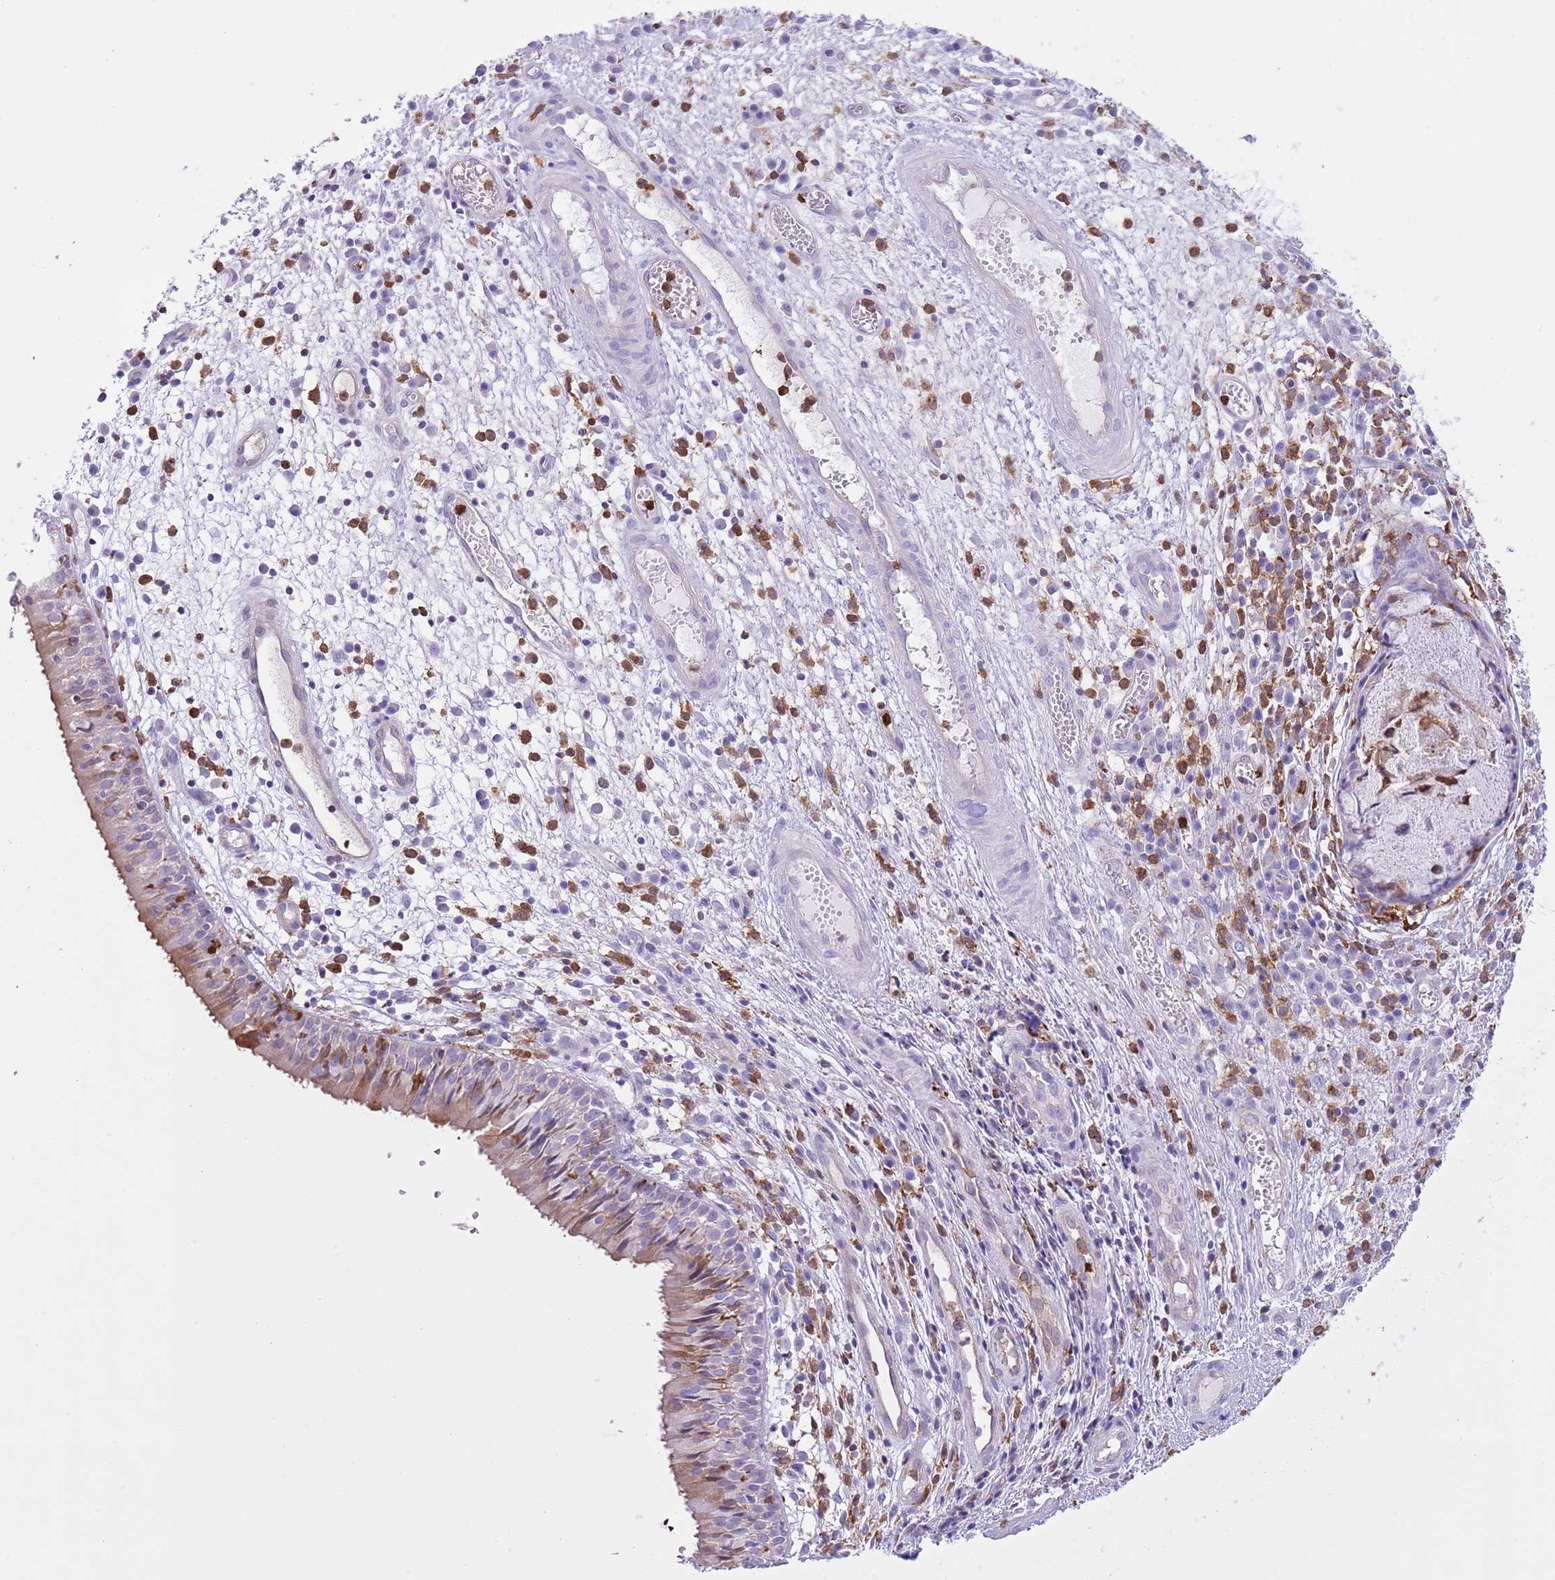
{"staining": {"intensity": "moderate", "quantity": "25%-75%", "location": "cytoplasmic/membranous"}, "tissue": "nasopharynx", "cell_type": "Respiratory epithelial cells", "image_type": "normal", "snomed": [{"axis": "morphology", "description": "Normal tissue, NOS"}, {"axis": "topography", "description": "Nasopharynx"}], "caption": "Respiratory epithelial cells demonstrate medium levels of moderate cytoplasmic/membranous positivity in approximately 25%-75% of cells in unremarkable human nasopharynx.", "gene": "EFHD2", "patient": {"sex": "female", "age": 63}}